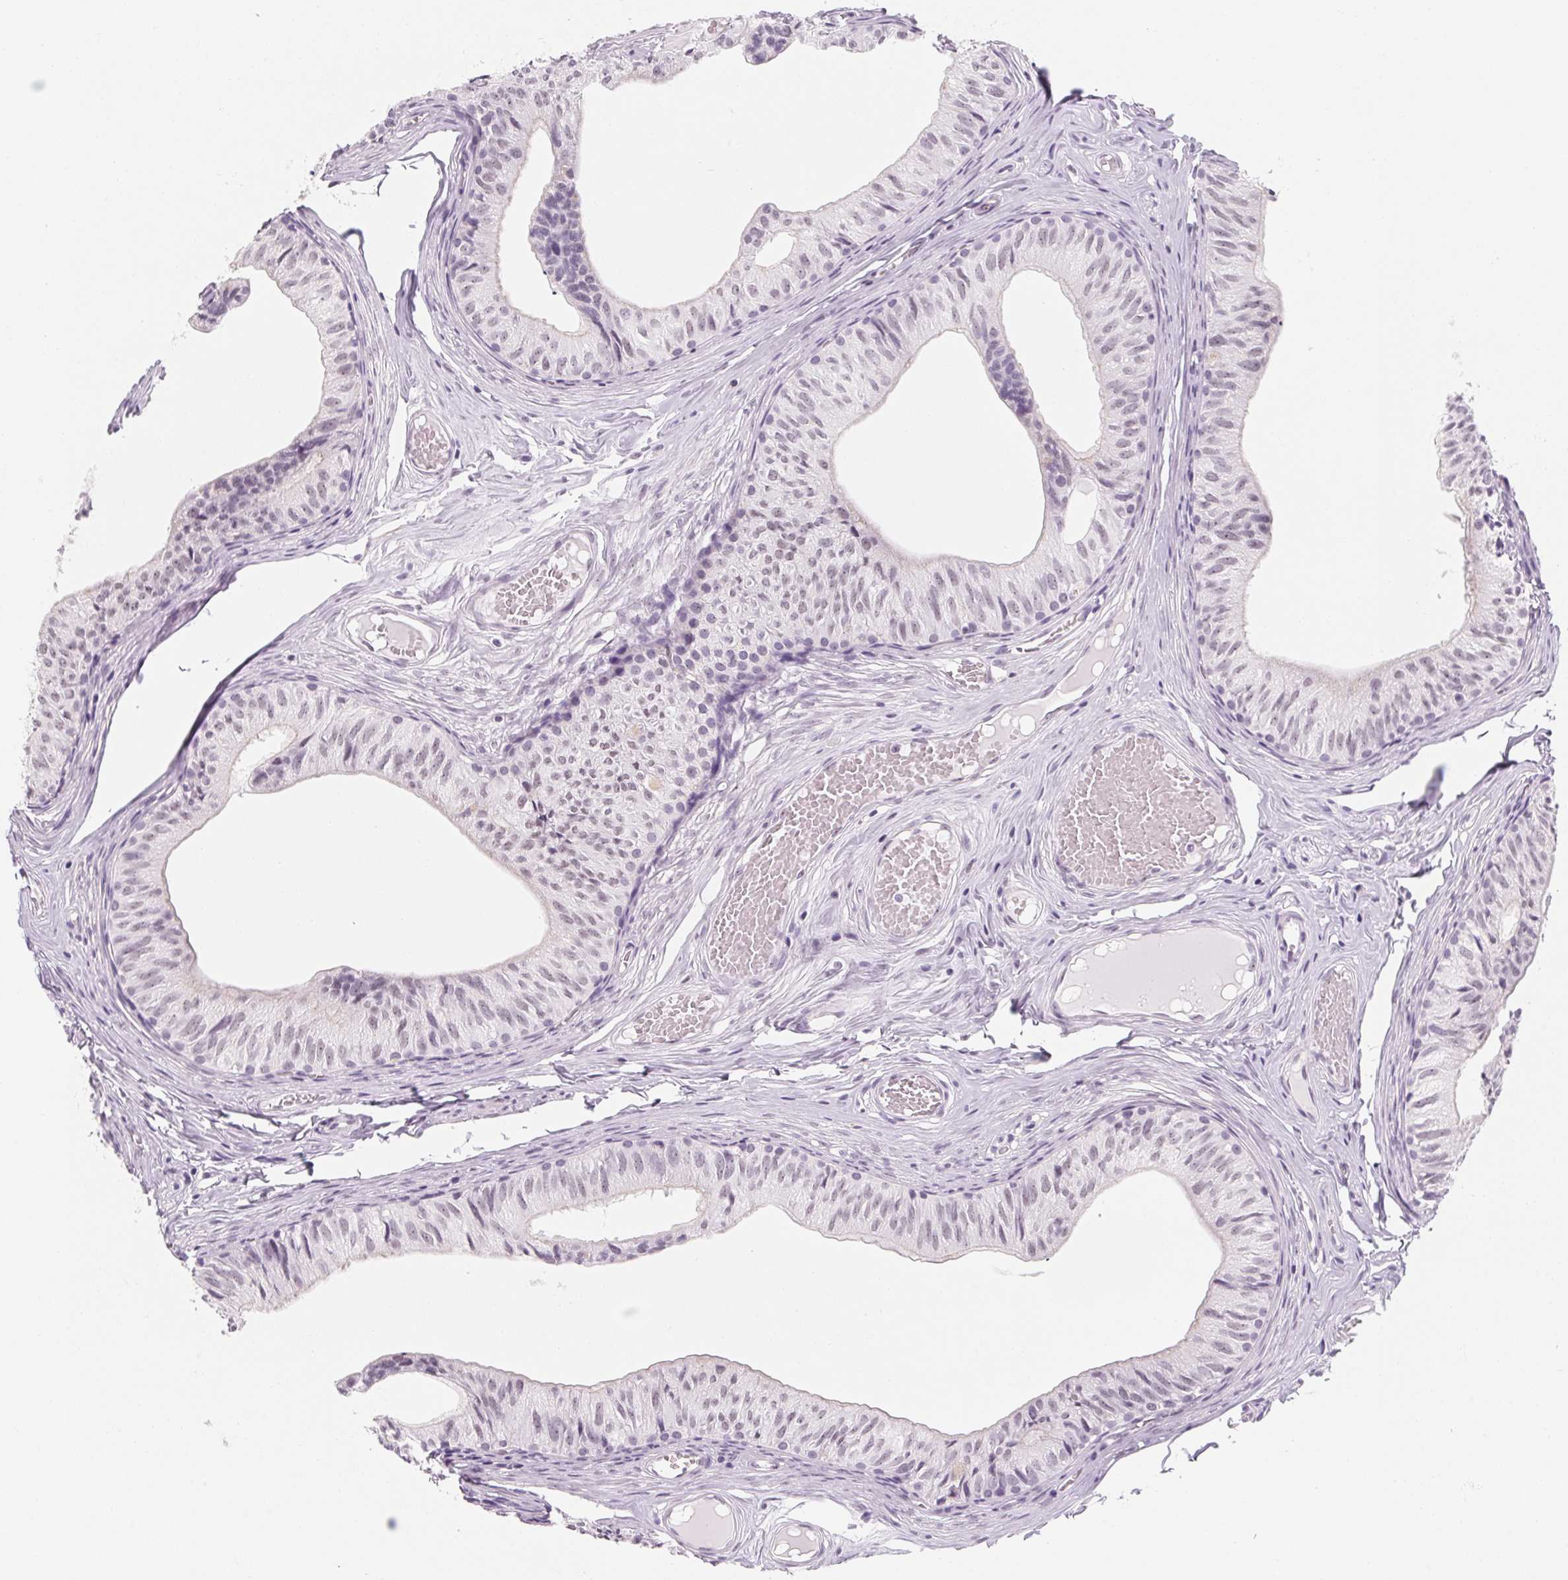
{"staining": {"intensity": "weak", "quantity": "25%-75%", "location": "nuclear"}, "tissue": "epididymis", "cell_type": "Glandular cells", "image_type": "normal", "snomed": [{"axis": "morphology", "description": "Normal tissue, NOS"}, {"axis": "topography", "description": "Epididymis"}], "caption": "Immunohistochemistry (IHC) of unremarkable epididymis exhibits low levels of weak nuclear positivity in about 25%-75% of glandular cells. (Stains: DAB (3,3'-diaminobenzidine) in brown, nuclei in blue, Microscopy: brightfield microscopy at high magnification).", "gene": "ZIC4", "patient": {"sex": "male", "age": 25}}